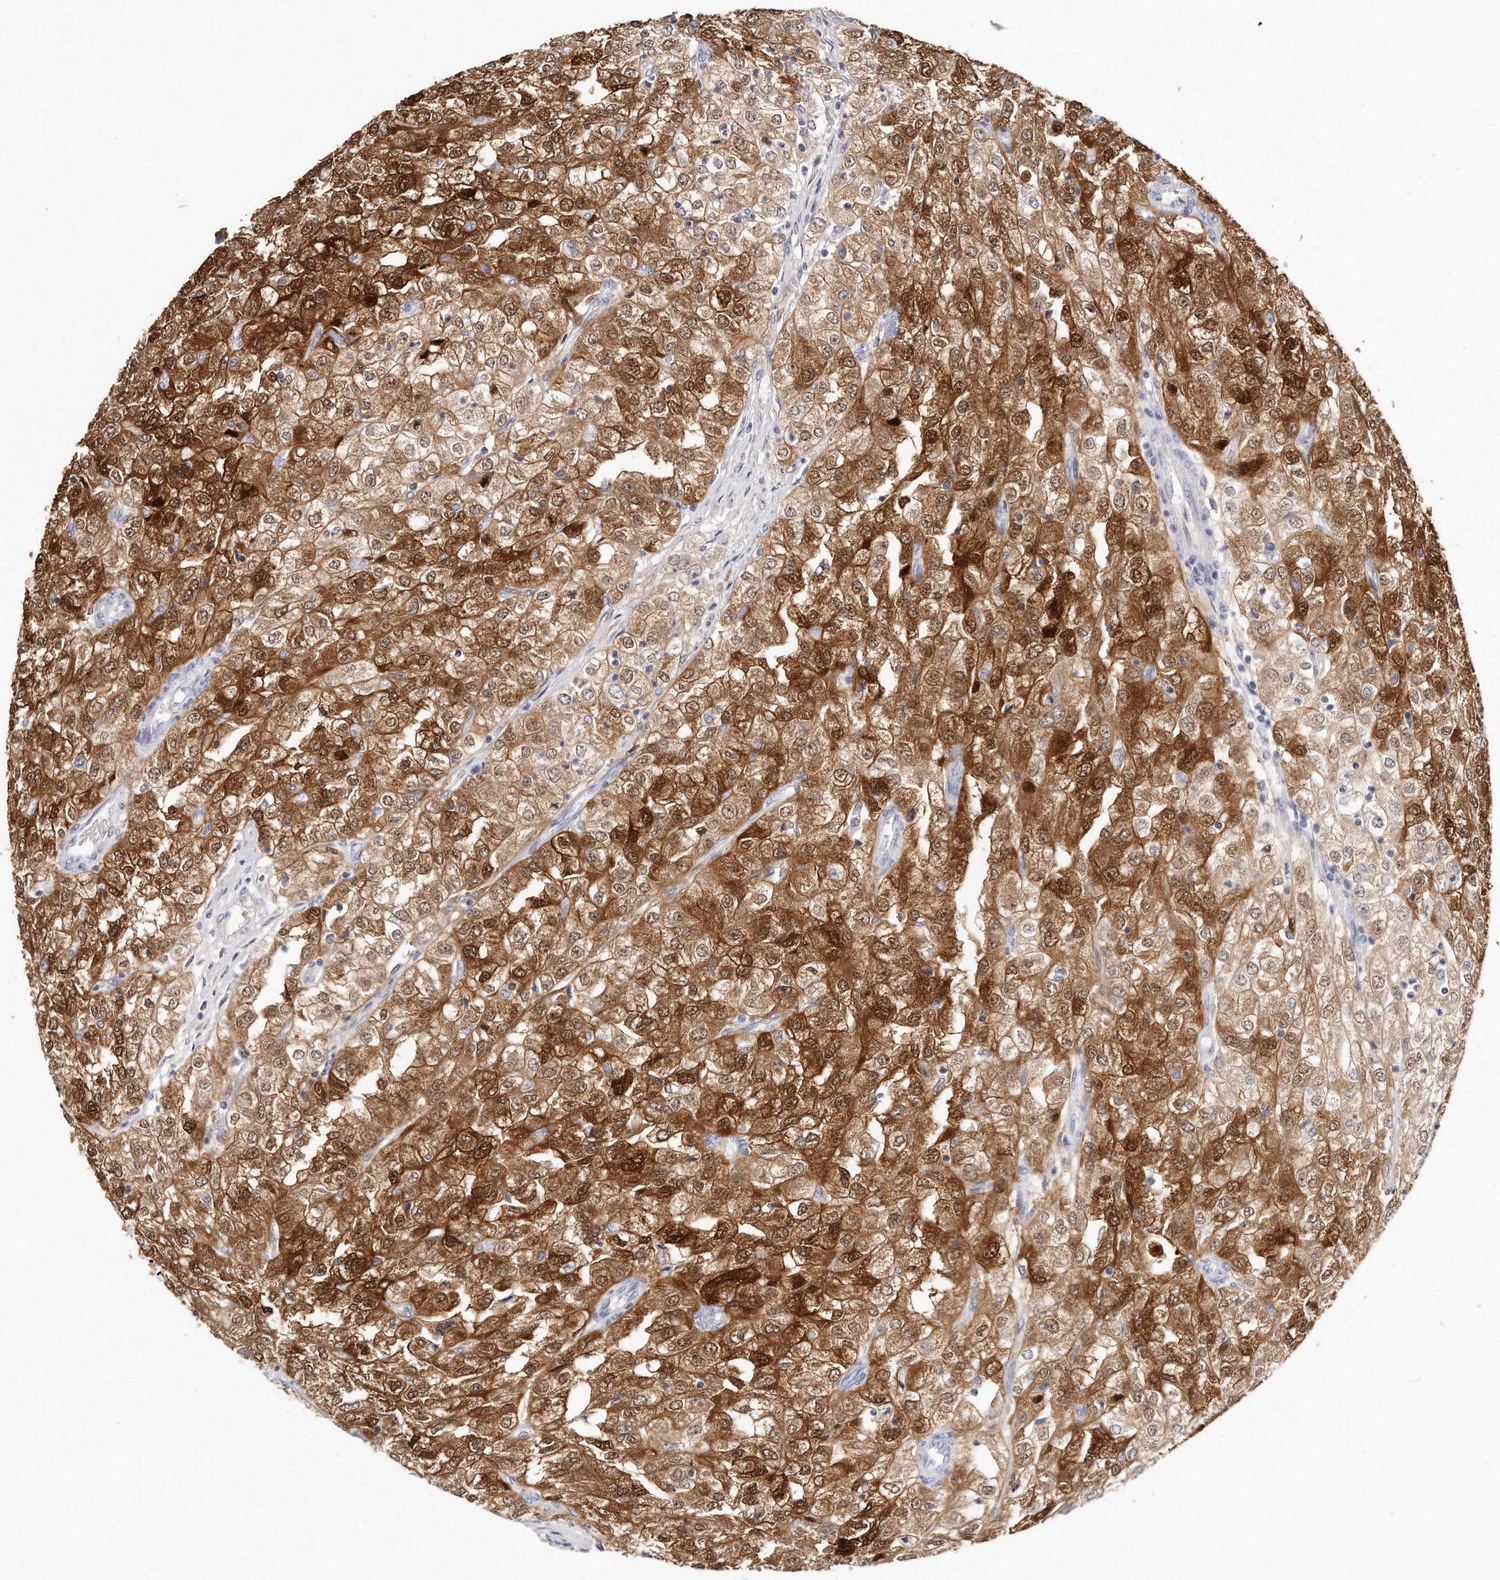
{"staining": {"intensity": "strong", "quantity": "25%-75%", "location": "cytoplasmic/membranous,nuclear"}, "tissue": "renal cancer", "cell_type": "Tumor cells", "image_type": "cancer", "snomed": [{"axis": "morphology", "description": "Adenocarcinoma, NOS"}, {"axis": "topography", "description": "Kidney"}], "caption": "There is high levels of strong cytoplasmic/membranous and nuclear expression in tumor cells of renal cancer (adenocarcinoma), as demonstrated by immunohistochemical staining (brown color).", "gene": "GDA", "patient": {"sex": "female", "age": 54}}